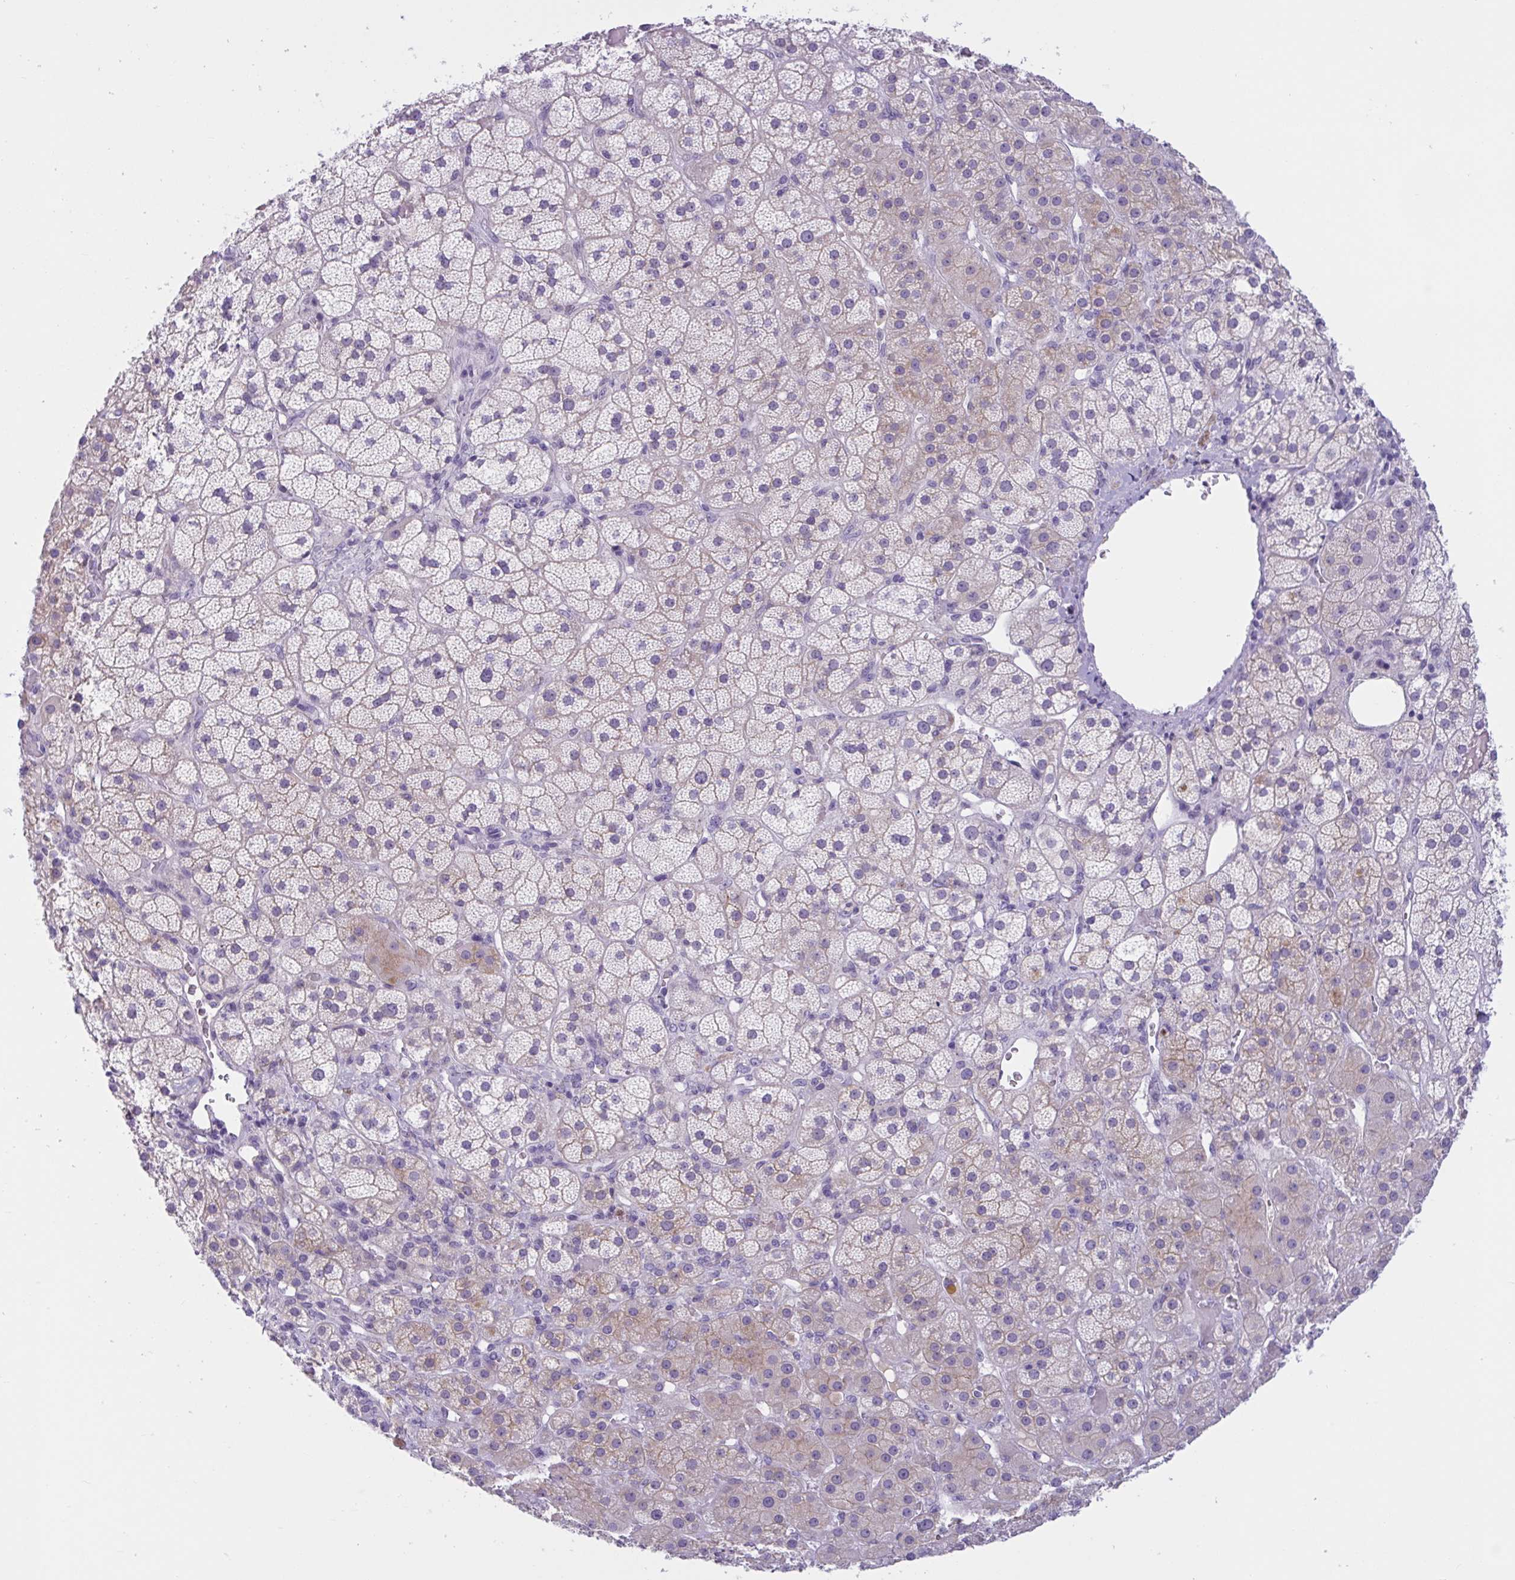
{"staining": {"intensity": "weak", "quantity": "<25%", "location": "cytoplasmic/membranous"}, "tissue": "adrenal gland", "cell_type": "Glandular cells", "image_type": "normal", "snomed": [{"axis": "morphology", "description": "Normal tissue, NOS"}, {"axis": "topography", "description": "Adrenal gland"}], "caption": "This micrograph is of benign adrenal gland stained with immunohistochemistry to label a protein in brown with the nuclei are counter-stained blue. There is no staining in glandular cells.", "gene": "WNT9B", "patient": {"sex": "male", "age": 57}}